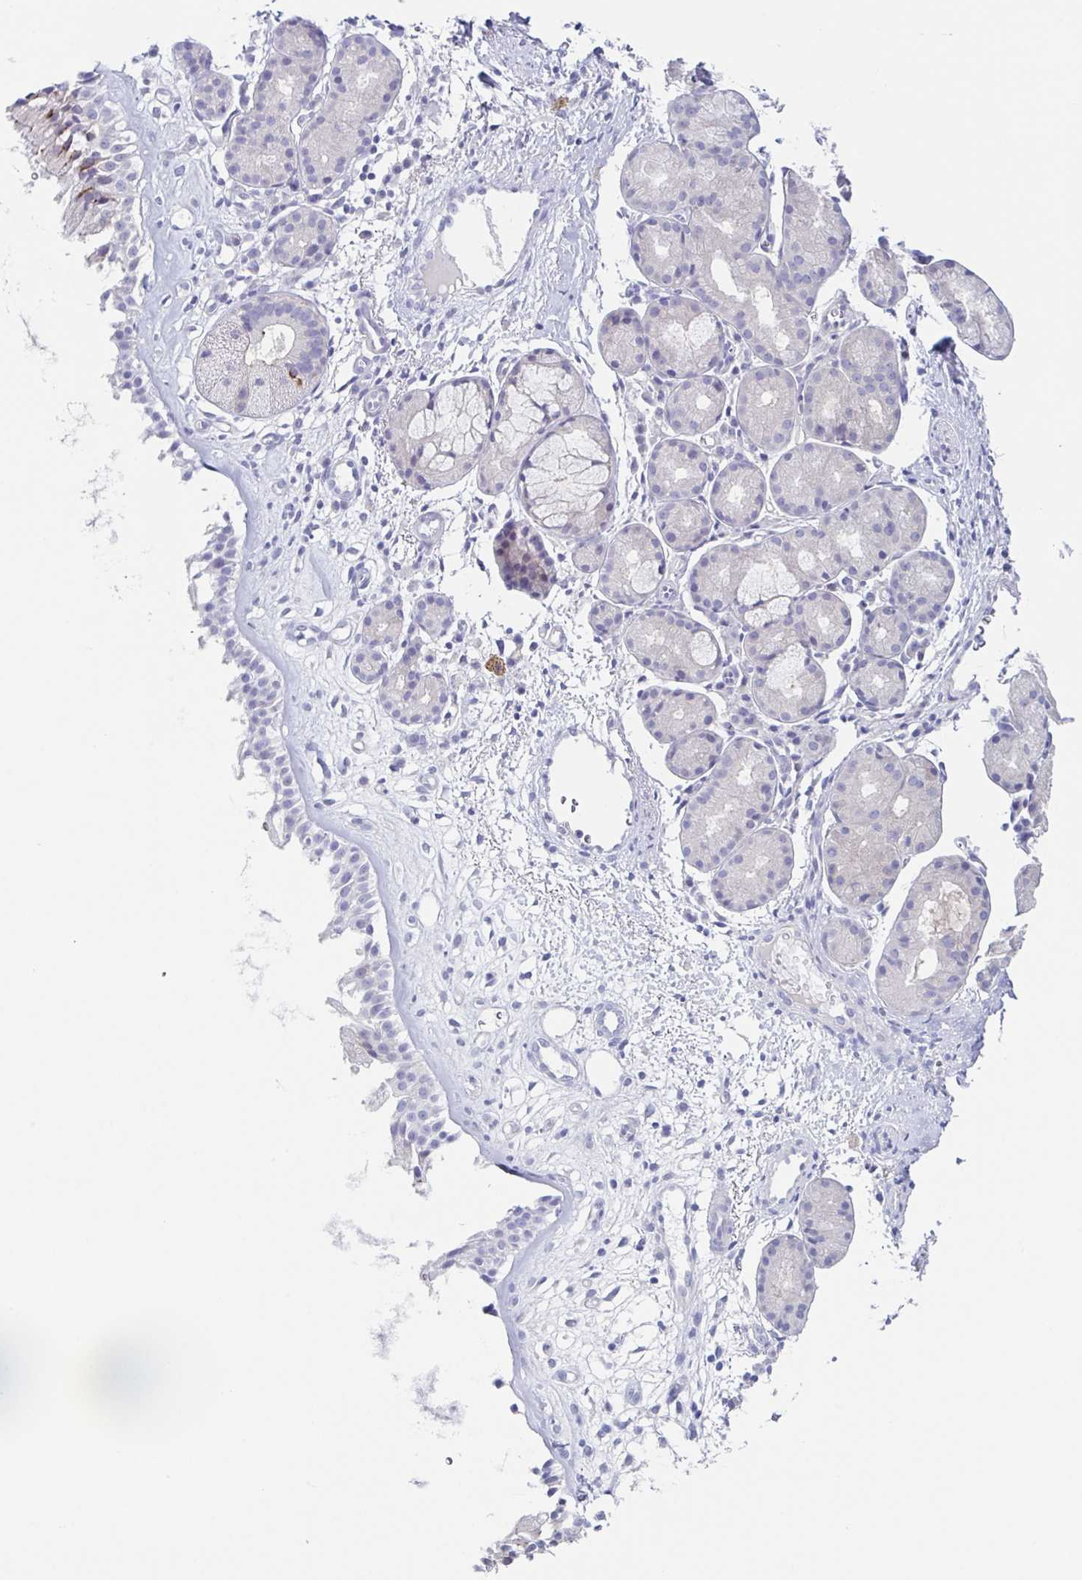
{"staining": {"intensity": "negative", "quantity": "none", "location": "none"}, "tissue": "nasopharynx", "cell_type": "Respiratory epithelial cells", "image_type": "normal", "snomed": [{"axis": "morphology", "description": "Normal tissue, NOS"}, {"axis": "topography", "description": "Nasopharynx"}], "caption": "Respiratory epithelial cells are negative for brown protein staining in unremarkable nasopharynx.", "gene": "HTR2A", "patient": {"sex": "male", "age": 65}}